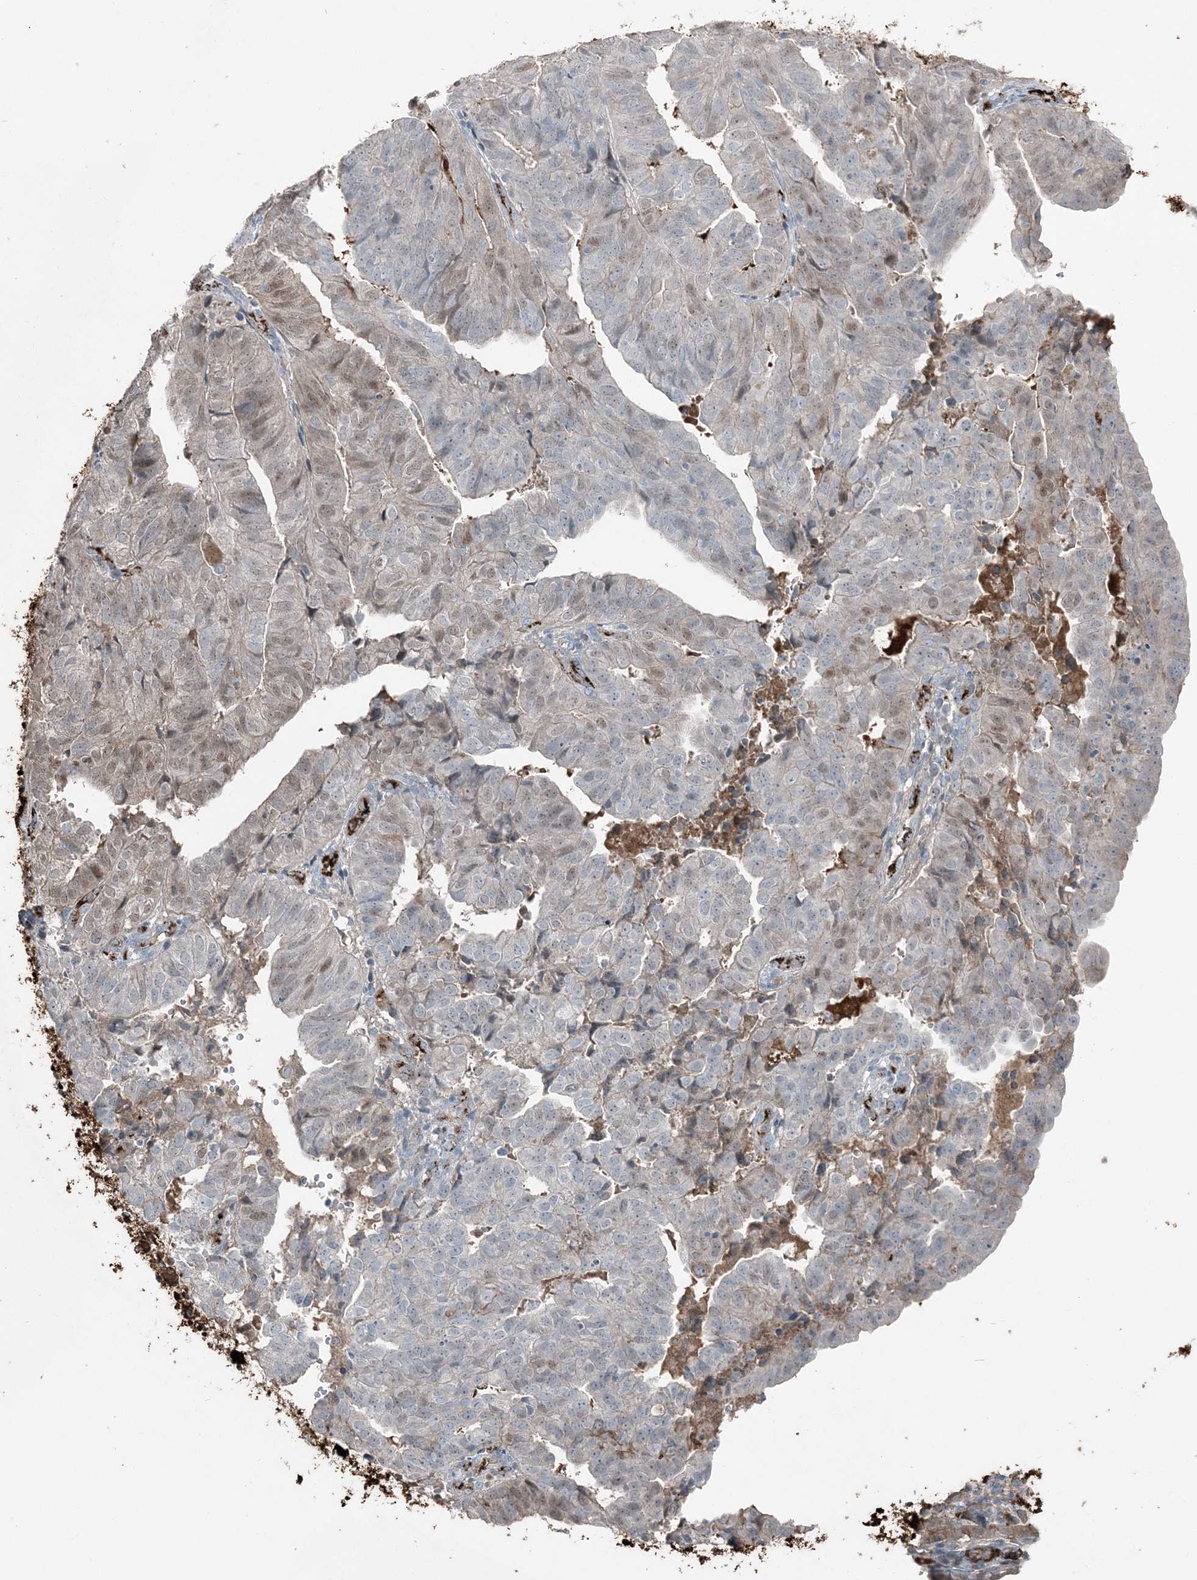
{"staining": {"intensity": "weak", "quantity": "<25%", "location": "cytoplasmic/membranous,nuclear"}, "tissue": "endometrial cancer", "cell_type": "Tumor cells", "image_type": "cancer", "snomed": [{"axis": "morphology", "description": "Adenocarcinoma, NOS"}, {"axis": "topography", "description": "Uterus"}], "caption": "Photomicrograph shows no protein expression in tumor cells of adenocarcinoma (endometrial) tissue. Nuclei are stained in blue.", "gene": "ELOVL7", "patient": {"sex": "female", "age": 77}}